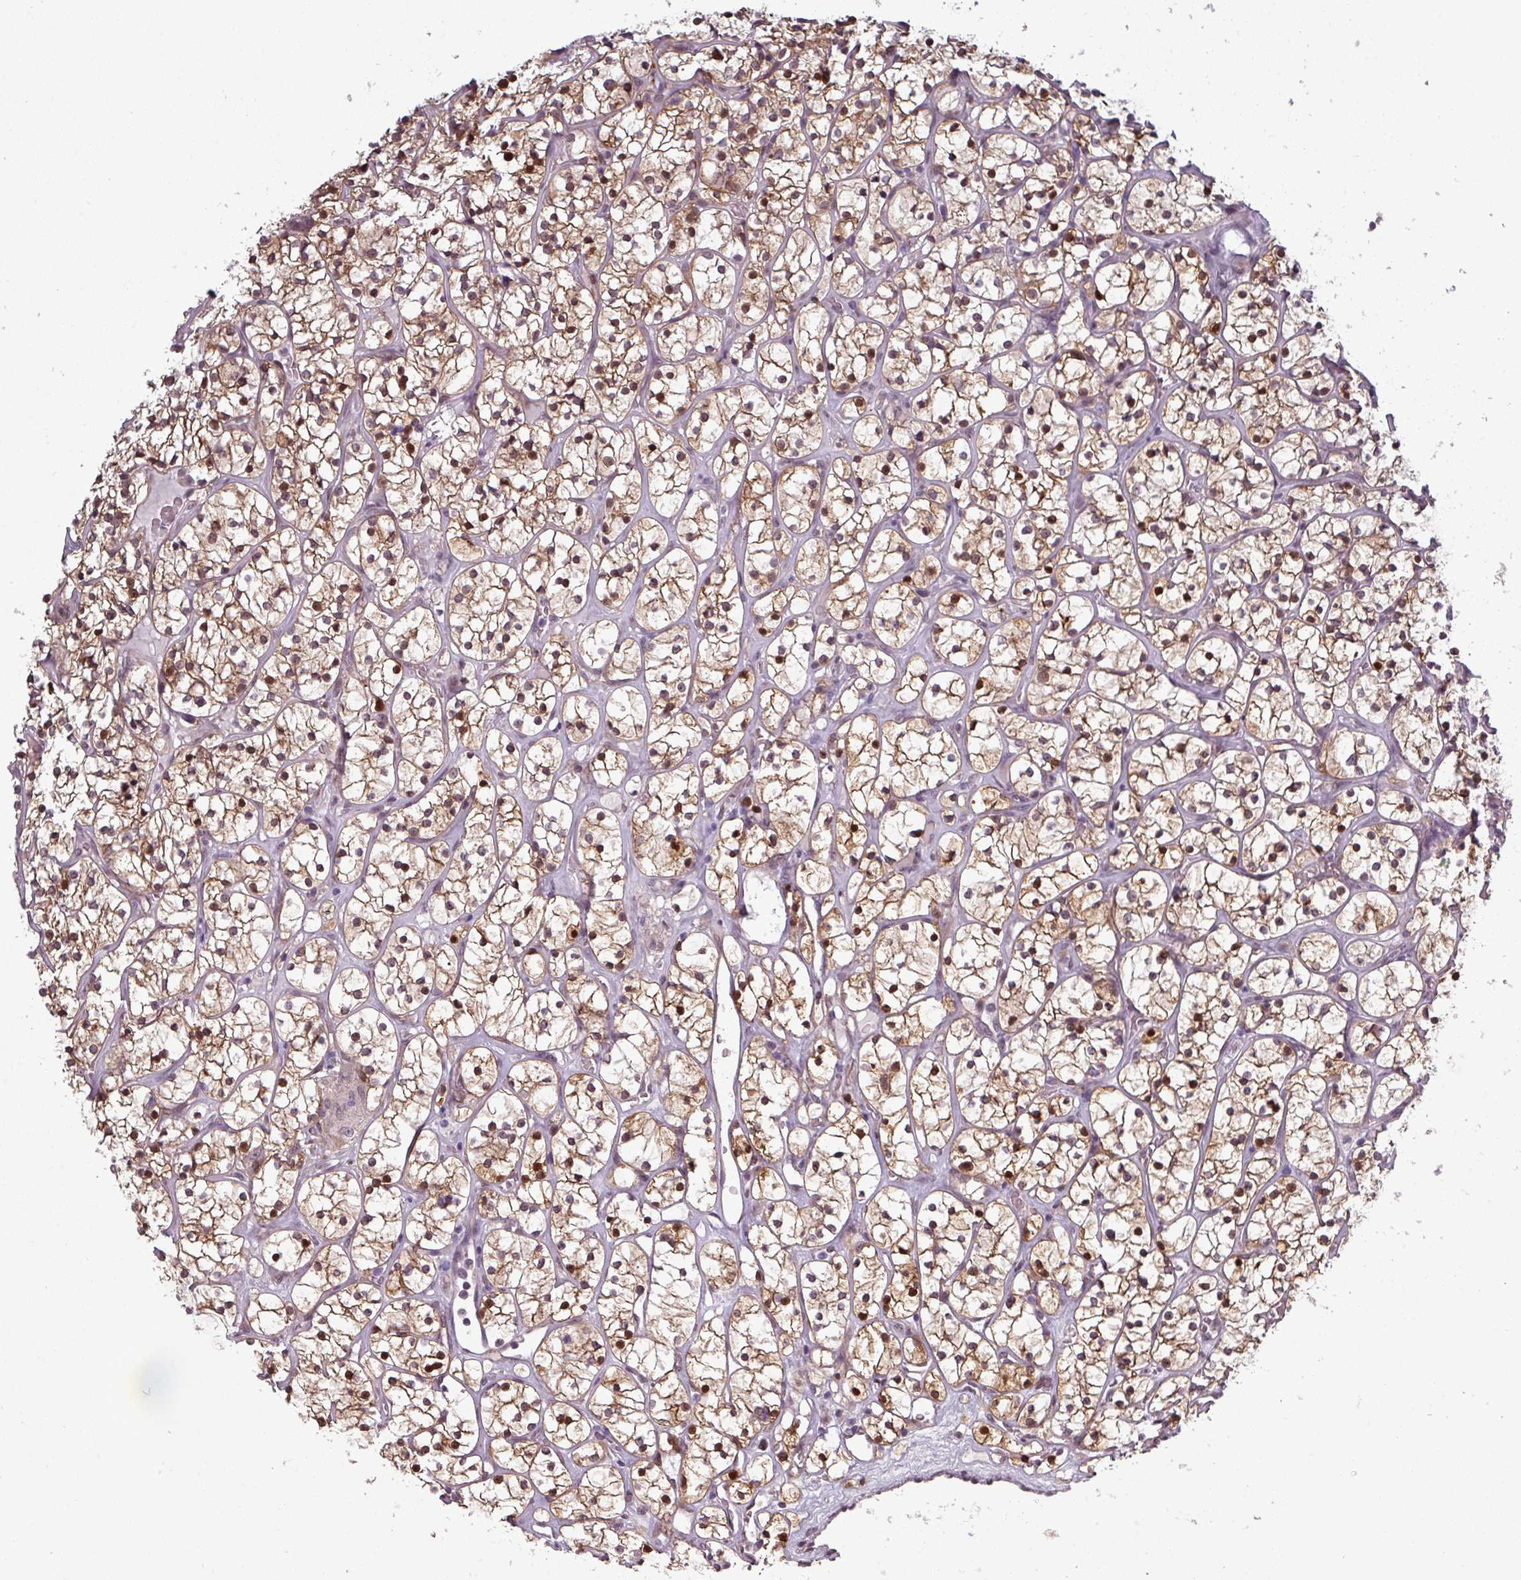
{"staining": {"intensity": "moderate", "quantity": ">75%", "location": "cytoplasmic/membranous,nuclear"}, "tissue": "renal cancer", "cell_type": "Tumor cells", "image_type": "cancer", "snomed": [{"axis": "morphology", "description": "Adenocarcinoma, NOS"}, {"axis": "topography", "description": "Kidney"}], "caption": "Approximately >75% of tumor cells in human renal cancer (adenocarcinoma) show moderate cytoplasmic/membranous and nuclear protein positivity as visualized by brown immunohistochemical staining.", "gene": "PRAMEF12", "patient": {"sex": "female", "age": 64}}